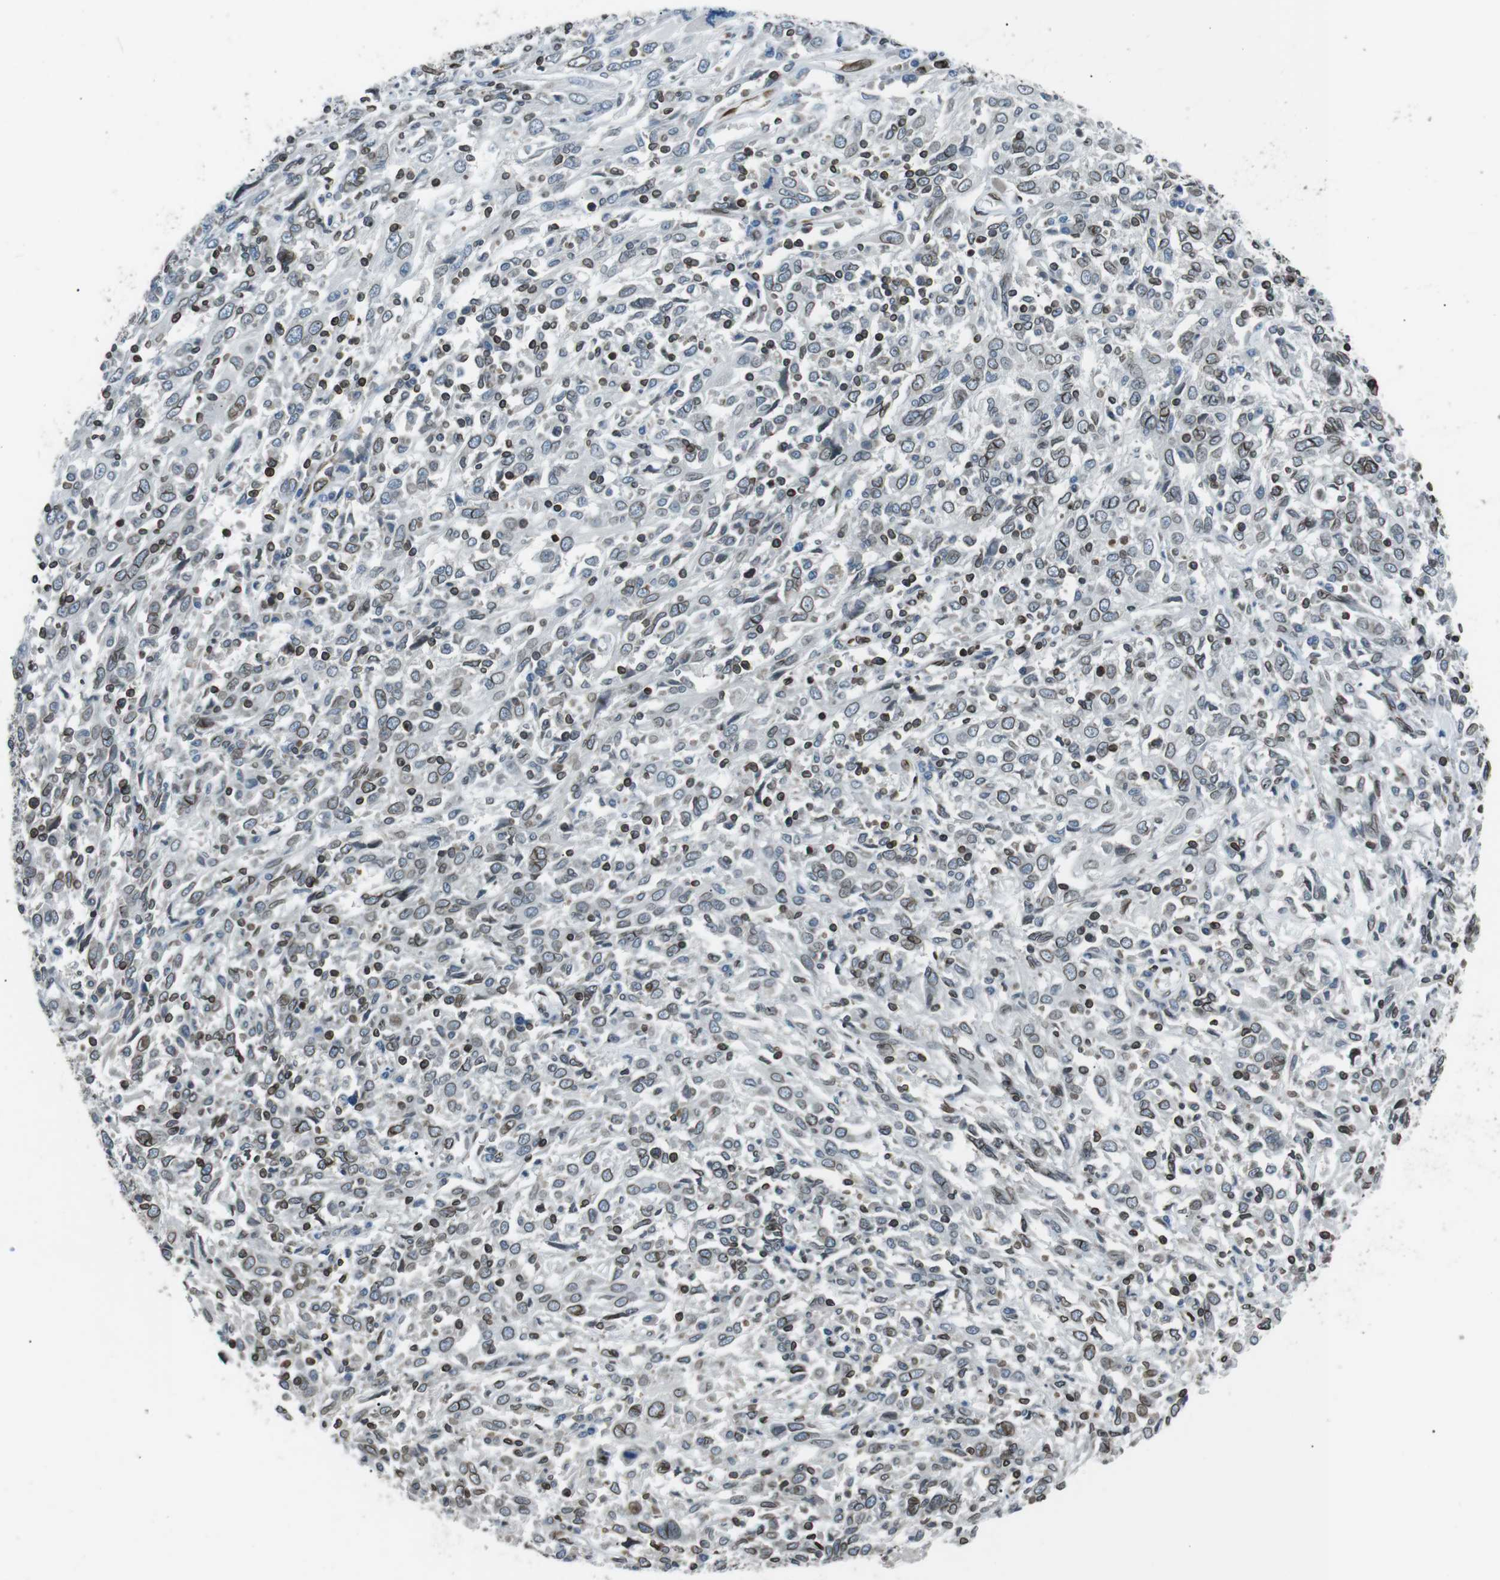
{"staining": {"intensity": "weak", "quantity": ">75%", "location": "cytoplasmic/membranous,nuclear"}, "tissue": "cervical cancer", "cell_type": "Tumor cells", "image_type": "cancer", "snomed": [{"axis": "morphology", "description": "Squamous cell carcinoma, NOS"}, {"axis": "topography", "description": "Cervix"}], "caption": "Cervical squamous cell carcinoma stained for a protein reveals weak cytoplasmic/membranous and nuclear positivity in tumor cells.", "gene": "TMX4", "patient": {"sex": "female", "age": 46}}